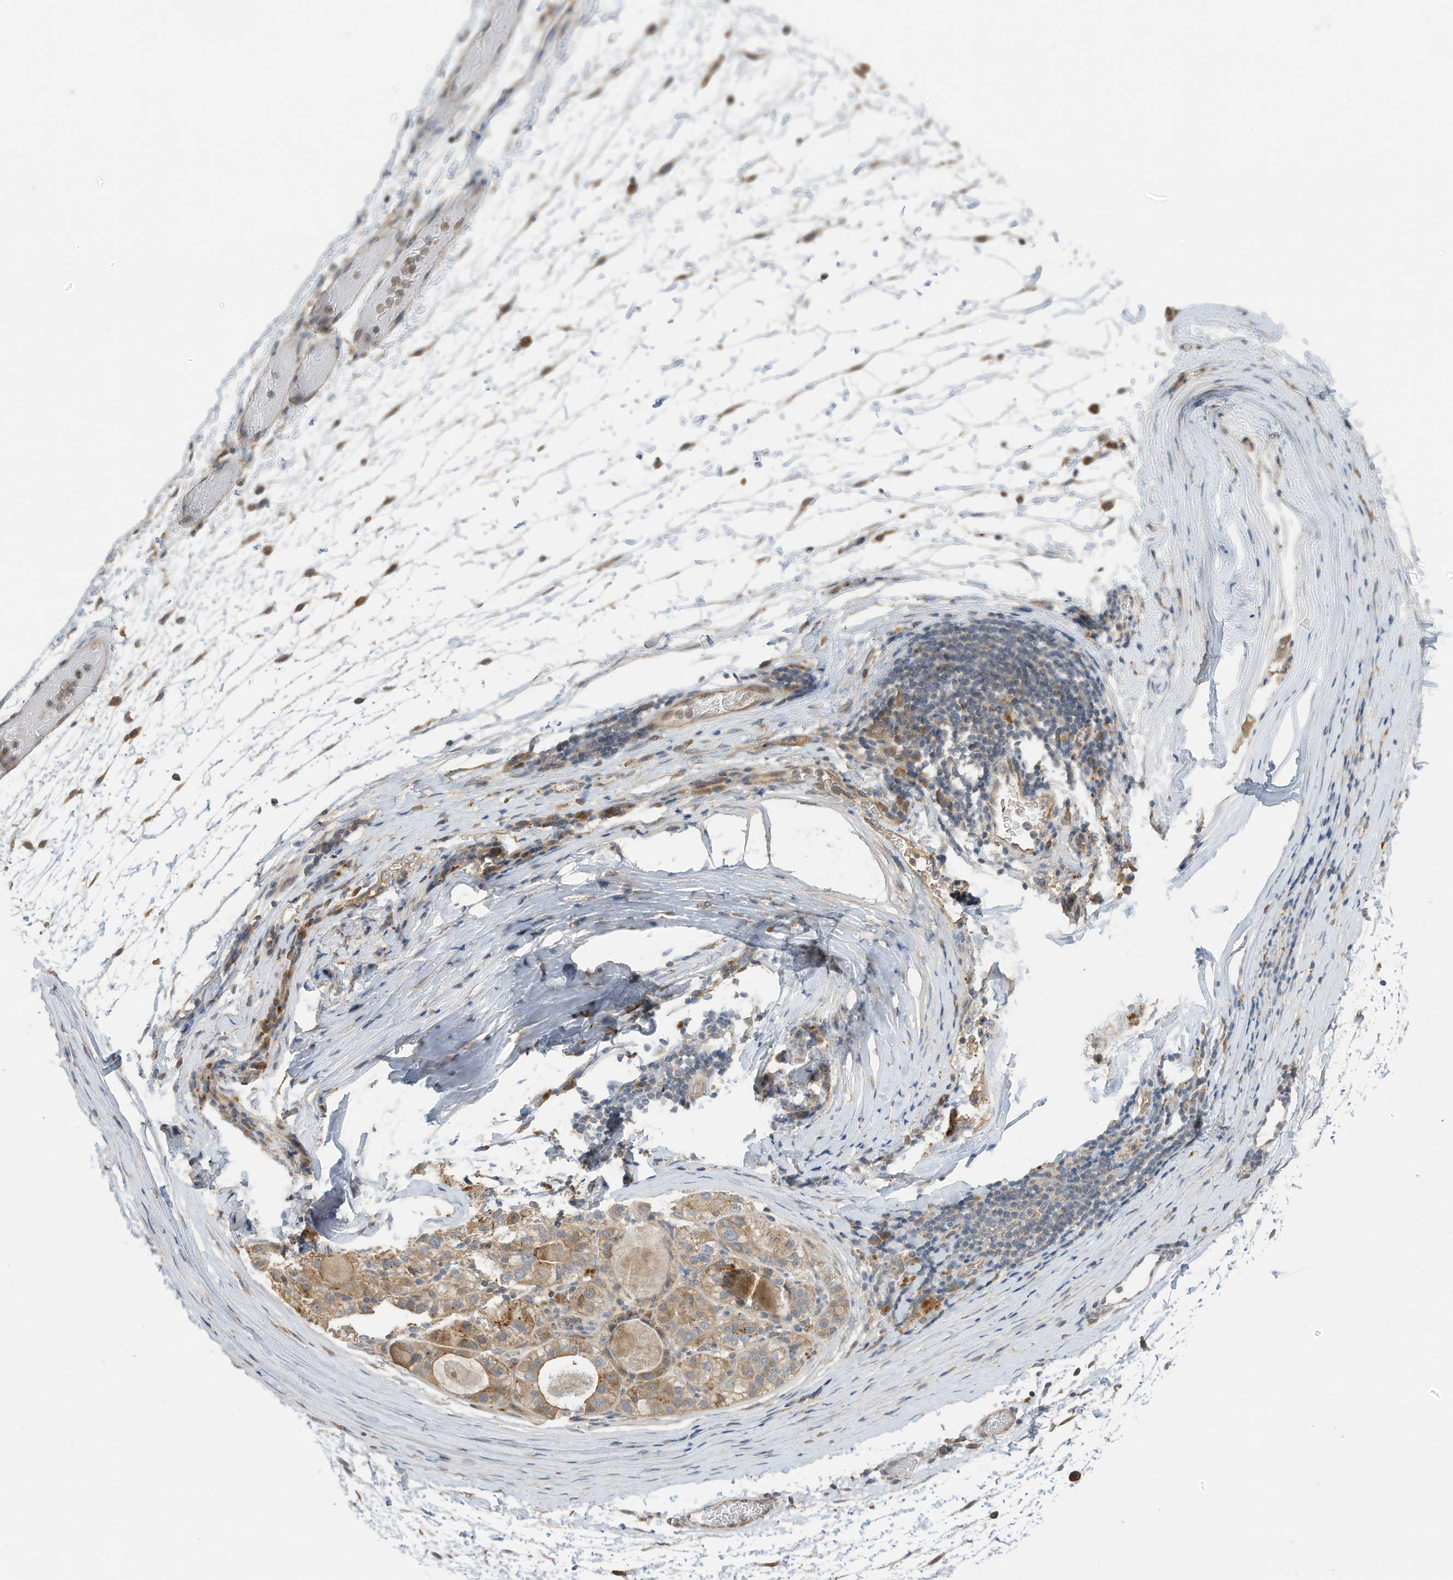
{"staining": {"intensity": "weak", "quantity": ">75%", "location": "cytoplasmic/membranous"}, "tissue": "liver cancer", "cell_type": "Tumor cells", "image_type": "cancer", "snomed": [{"axis": "morphology", "description": "Carcinoma, Hepatocellular, NOS"}, {"axis": "topography", "description": "Liver"}], "caption": "Liver cancer tissue shows weak cytoplasmic/membranous staining in about >75% of tumor cells, visualized by immunohistochemistry.", "gene": "REC8", "patient": {"sex": "male", "age": 80}}